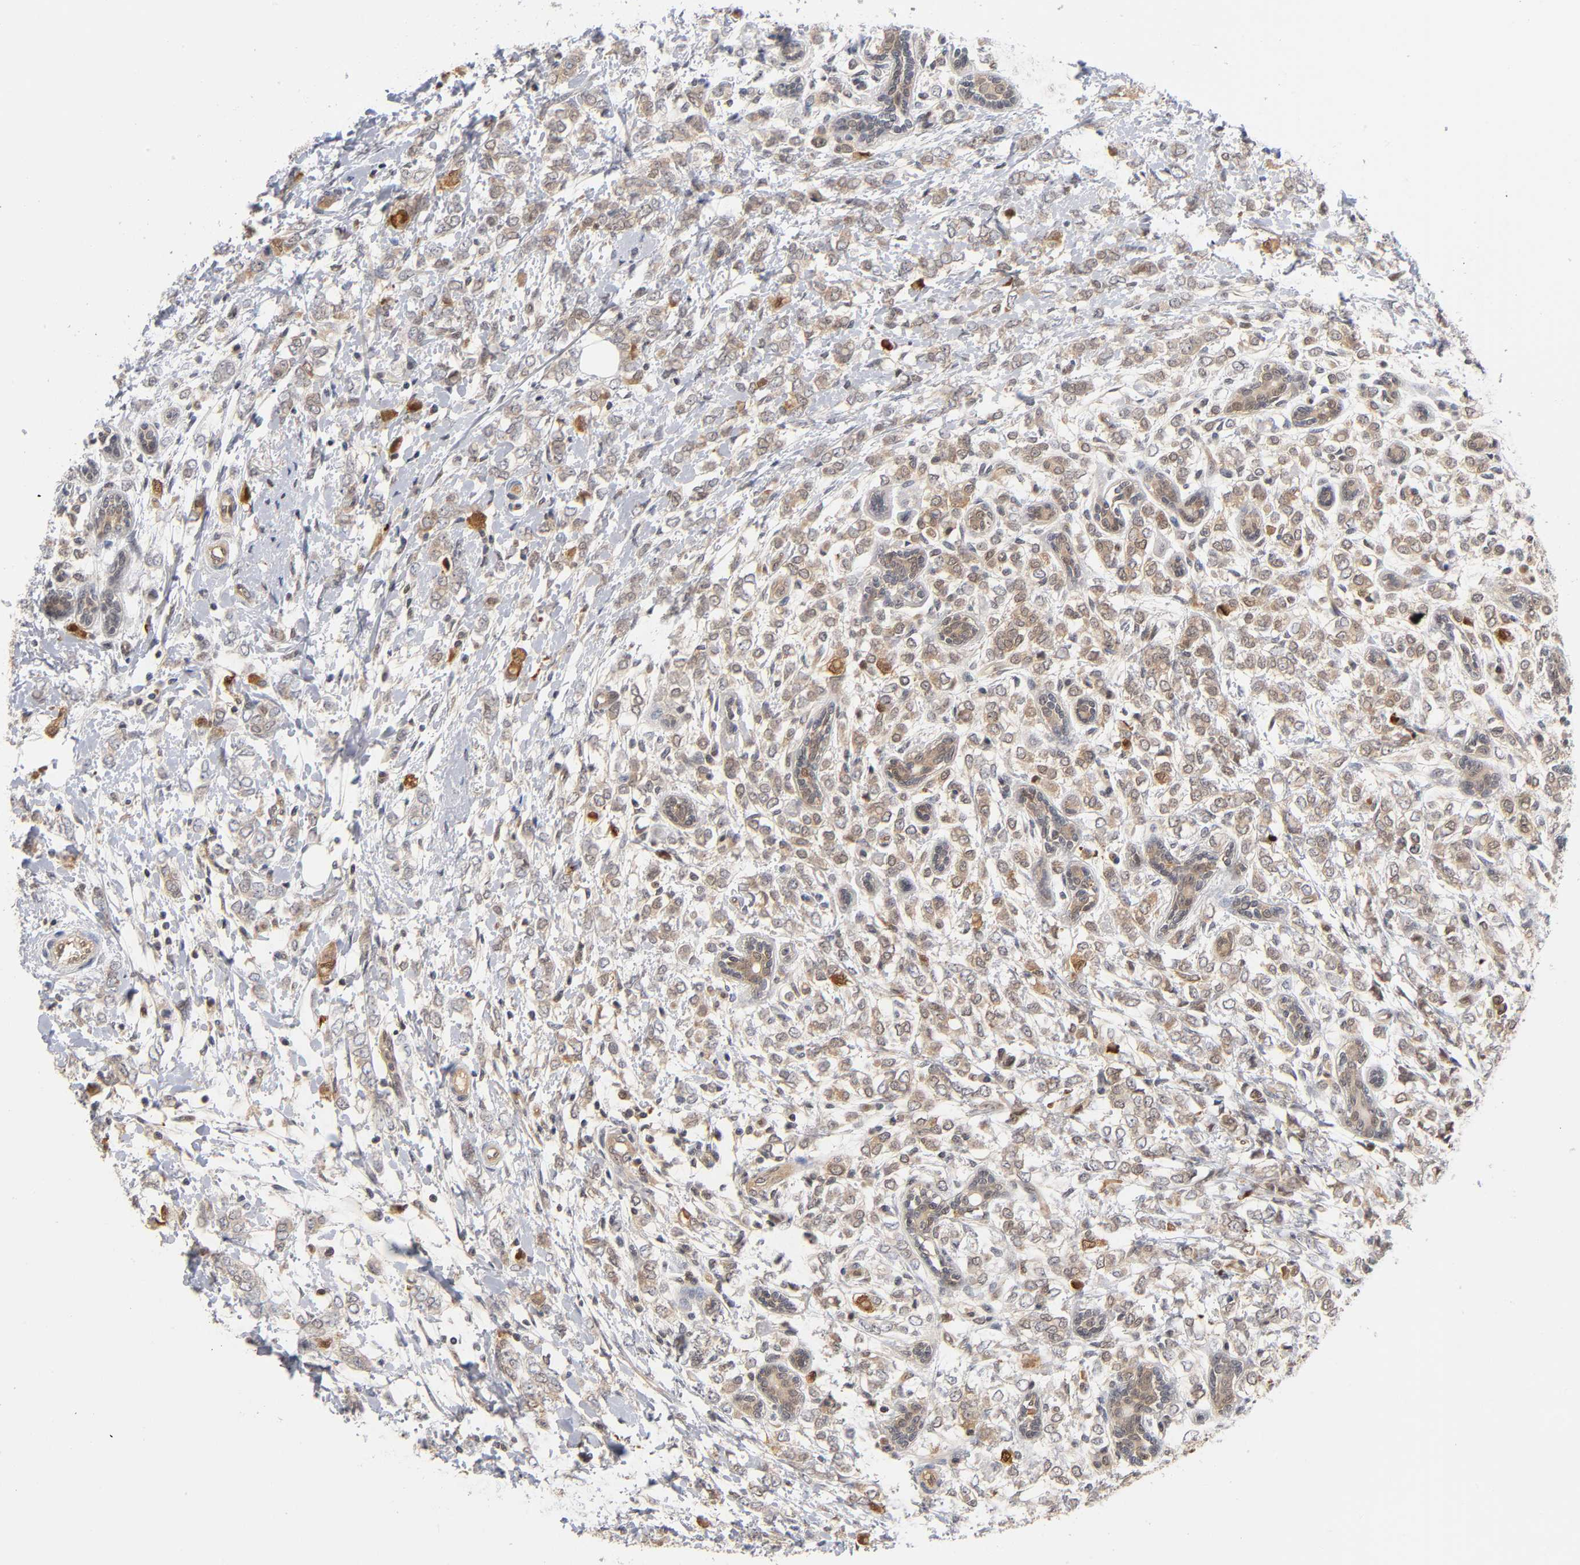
{"staining": {"intensity": "moderate", "quantity": ">75%", "location": "cytoplasmic/membranous"}, "tissue": "breast cancer", "cell_type": "Tumor cells", "image_type": "cancer", "snomed": [{"axis": "morphology", "description": "Normal tissue, NOS"}, {"axis": "morphology", "description": "Lobular carcinoma"}, {"axis": "topography", "description": "Breast"}], "caption": "Tumor cells display moderate cytoplasmic/membranous staining in approximately >75% of cells in lobular carcinoma (breast).", "gene": "DFFB", "patient": {"sex": "female", "age": 47}}